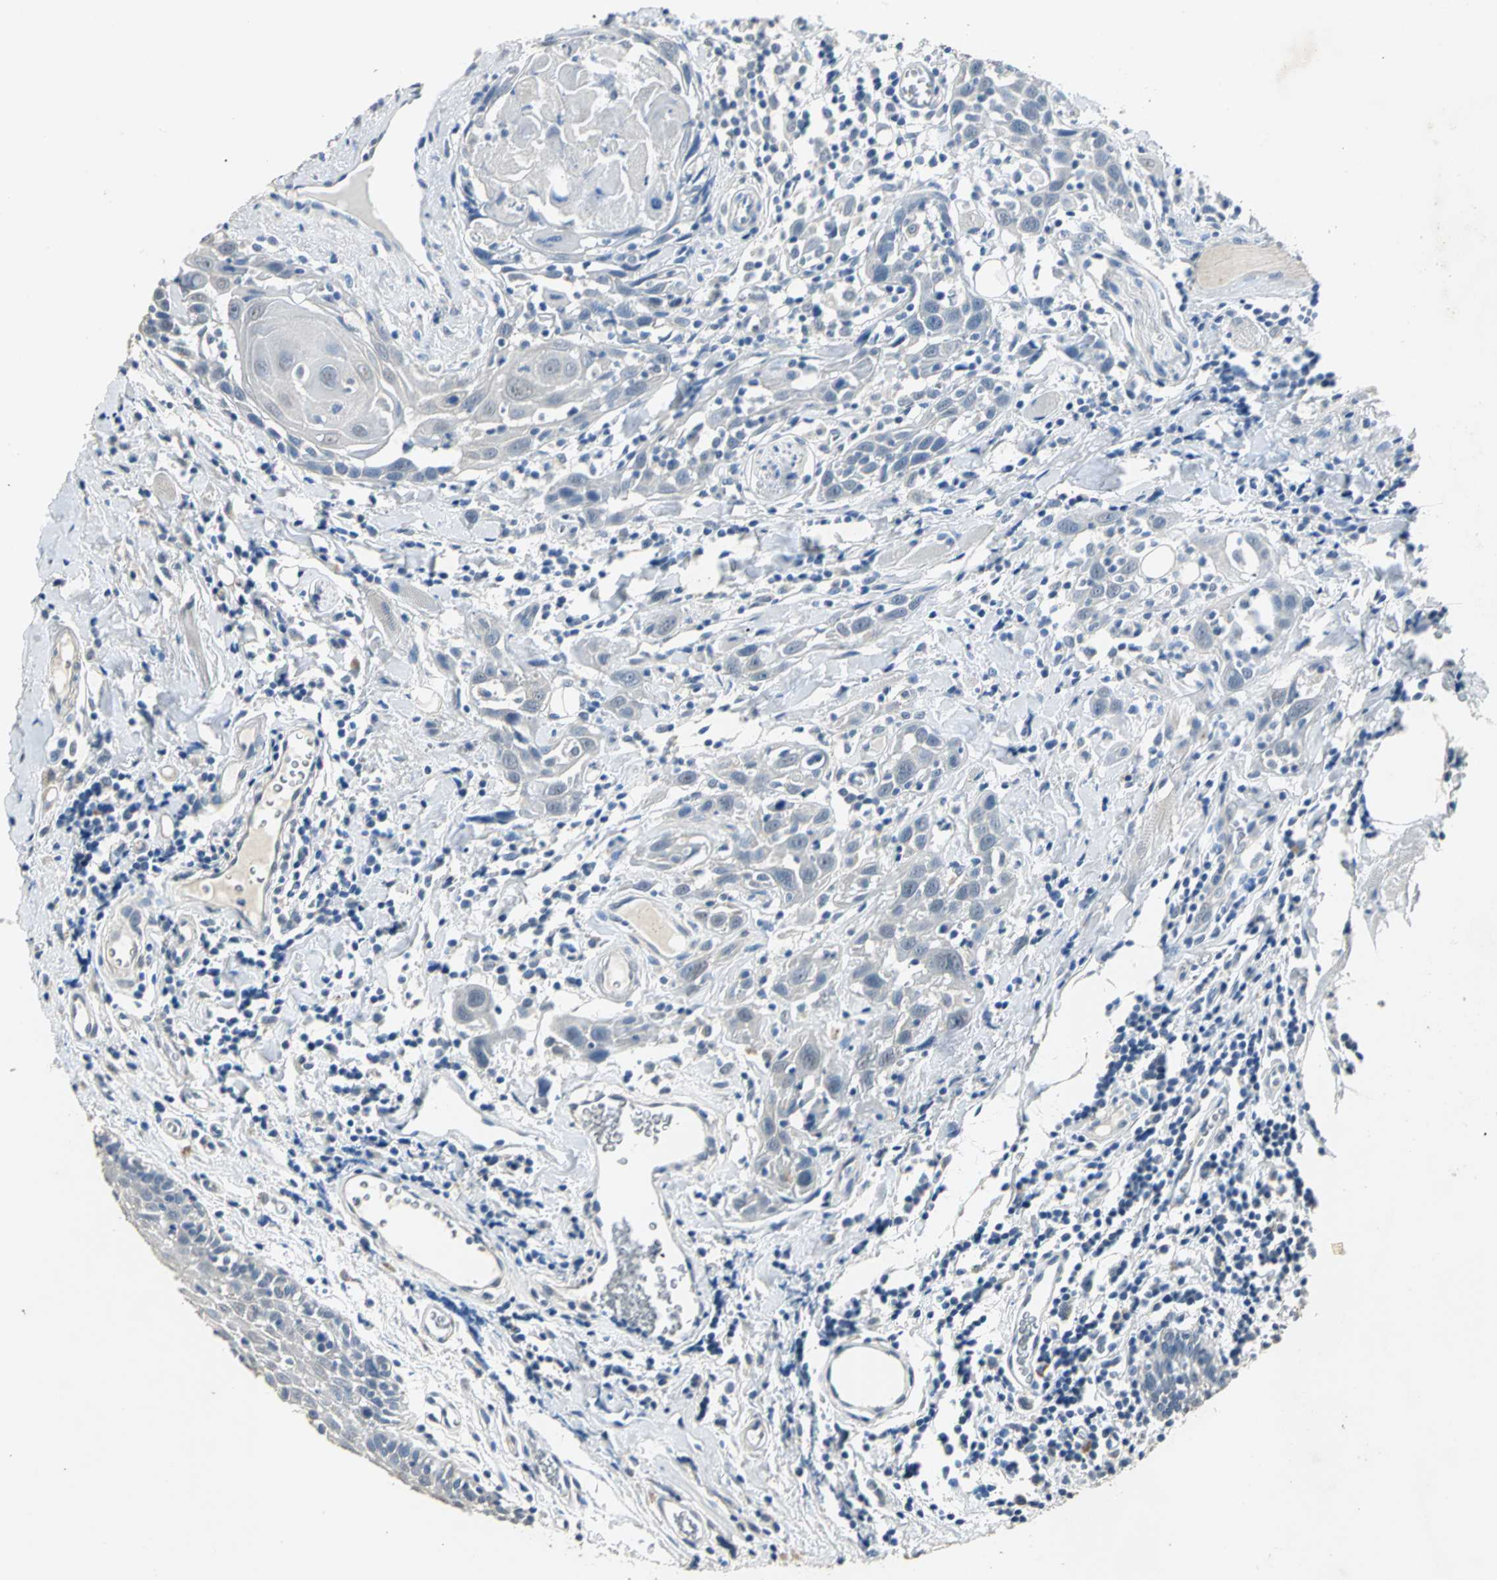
{"staining": {"intensity": "weak", "quantity": "25%-75%", "location": "cytoplasmic/membranous"}, "tissue": "head and neck cancer", "cell_type": "Tumor cells", "image_type": "cancer", "snomed": [{"axis": "morphology", "description": "Squamous cell carcinoma, NOS"}, {"axis": "topography", "description": "Oral tissue"}, {"axis": "topography", "description": "Head-Neck"}], "caption": "Immunohistochemistry histopathology image of neoplastic tissue: head and neck cancer (squamous cell carcinoma) stained using immunohistochemistry (IHC) demonstrates low levels of weak protein expression localized specifically in the cytoplasmic/membranous of tumor cells, appearing as a cytoplasmic/membranous brown color.", "gene": "OCLN", "patient": {"sex": "female", "age": 50}}